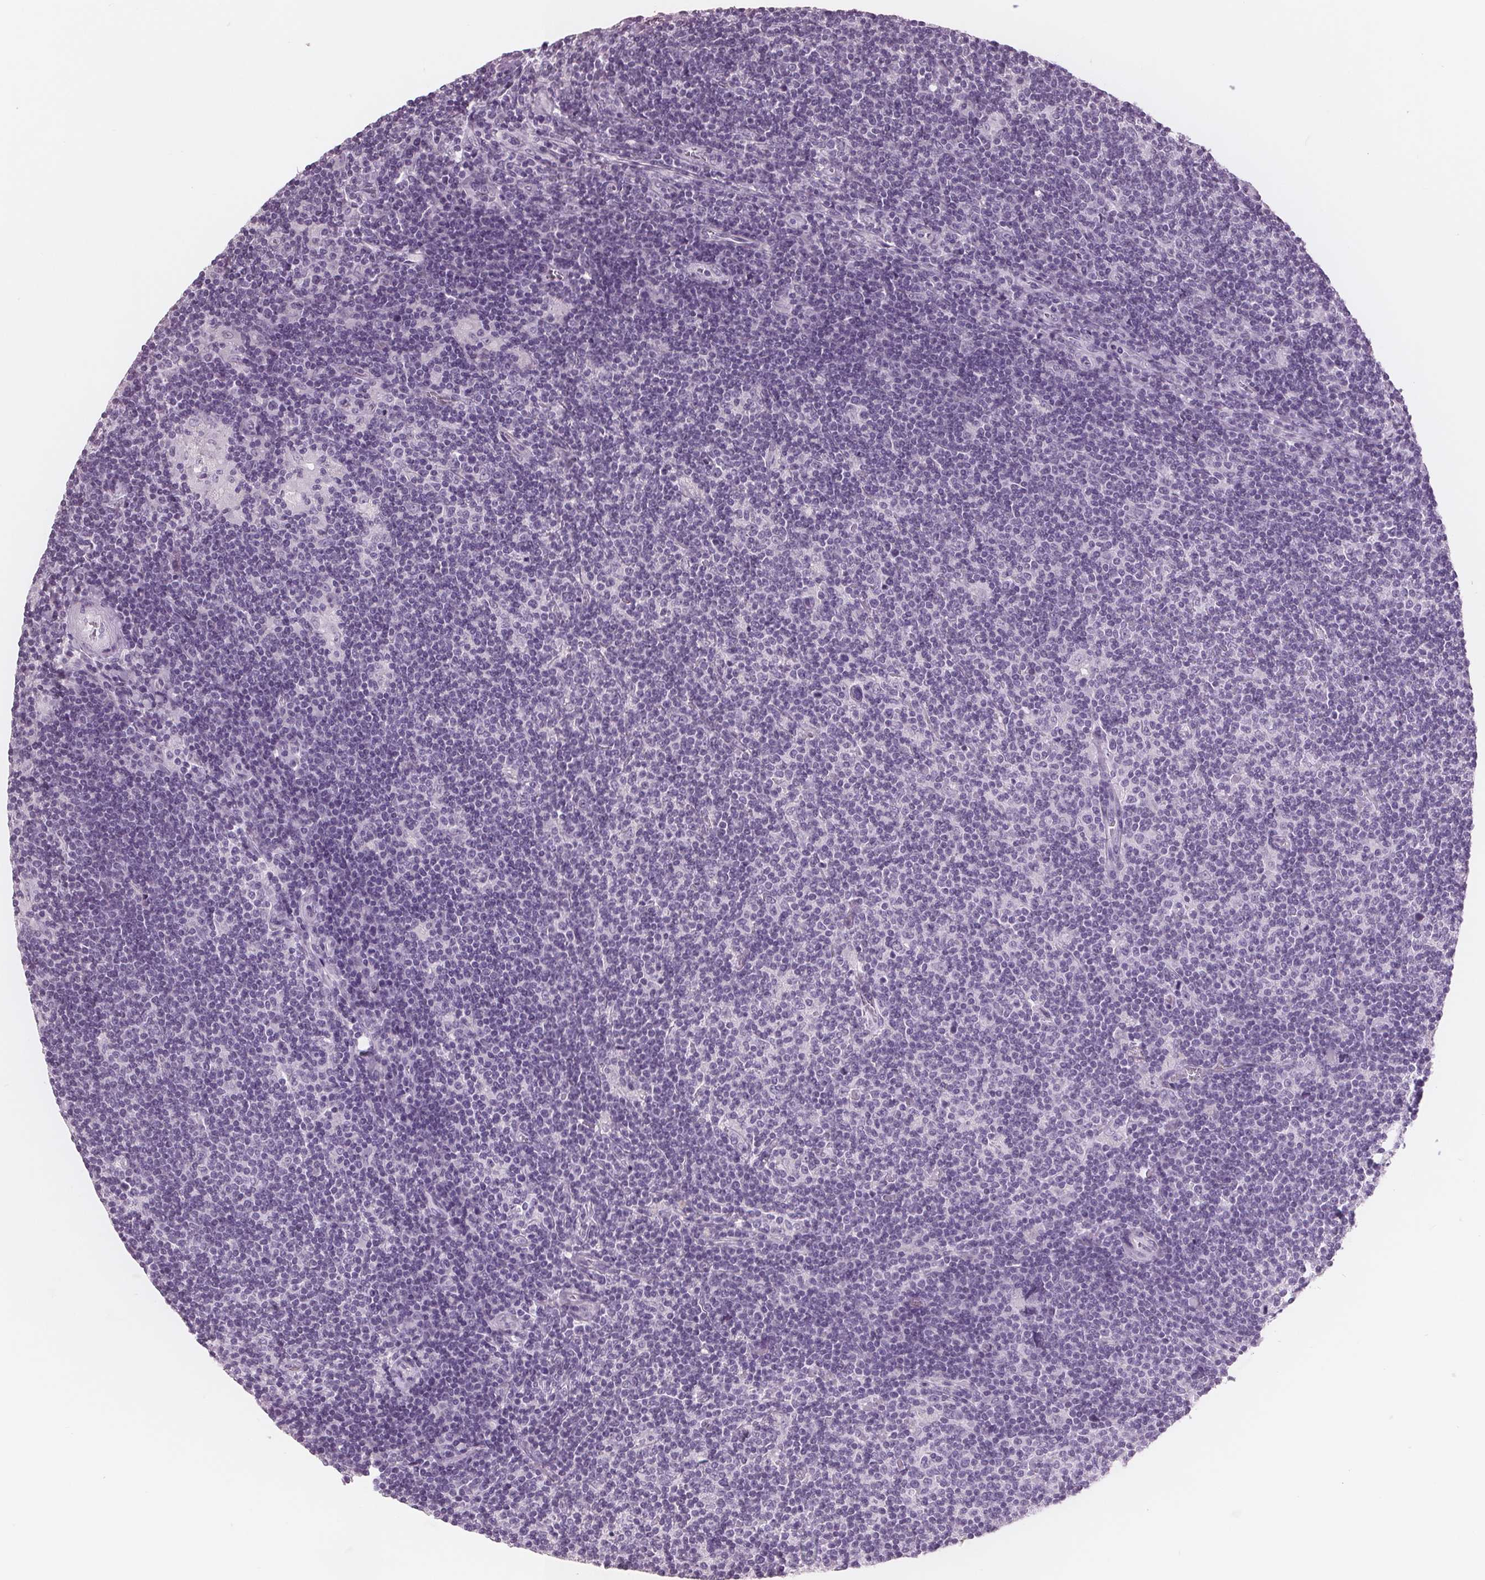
{"staining": {"intensity": "negative", "quantity": "none", "location": "none"}, "tissue": "lymphoma", "cell_type": "Tumor cells", "image_type": "cancer", "snomed": [{"axis": "morphology", "description": "Hodgkin's disease, NOS"}, {"axis": "topography", "description": "Lymph node"}], "caption": "Protein analysis of lymphoma shows no significant positivity in tumor cells.", "gene": "AMBP", "patient": {"sex": "male", "age": 40}}